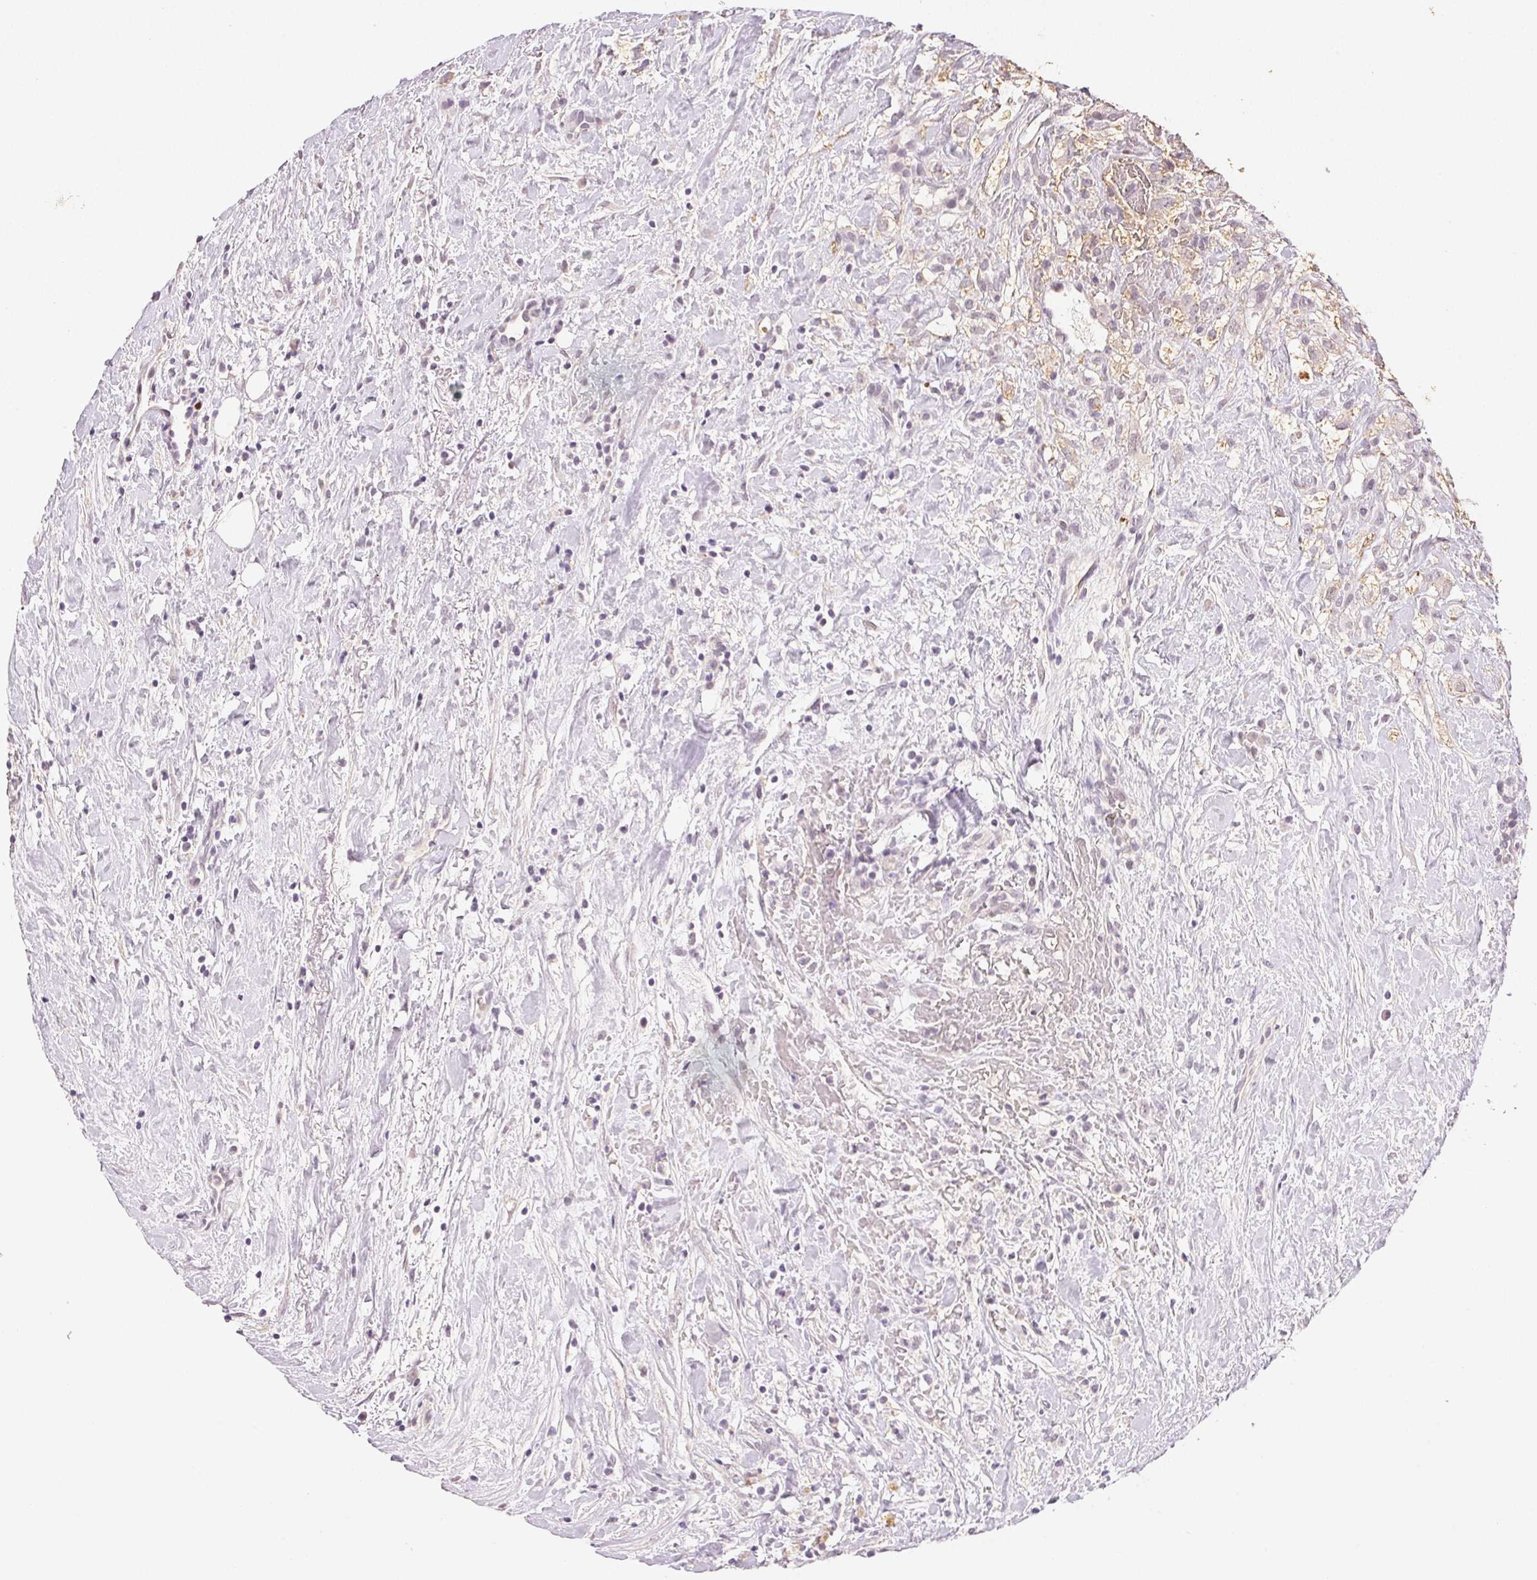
{"staining": {"intensity": "weak", "quantity": "<25%", "location": "cytoplasmic/membranous"}, "tissue": "renal cancer", "cell_type": "Tumor cells", "image_type": "cancer", "snomed": [{"axis": "morphology", "description": "Adenocarcinoma, NOS"}, {"axis": "topography", "description": "Kidney"}], "caption": "Immunohistochemistry histopathology image of neoplastic tissue: renal adenocarcinoma stained with DAB exhibits no significant protein positivity in tumor cells.", "gene": "SMTN", "patient": {"sex": "male", "age": 59}}